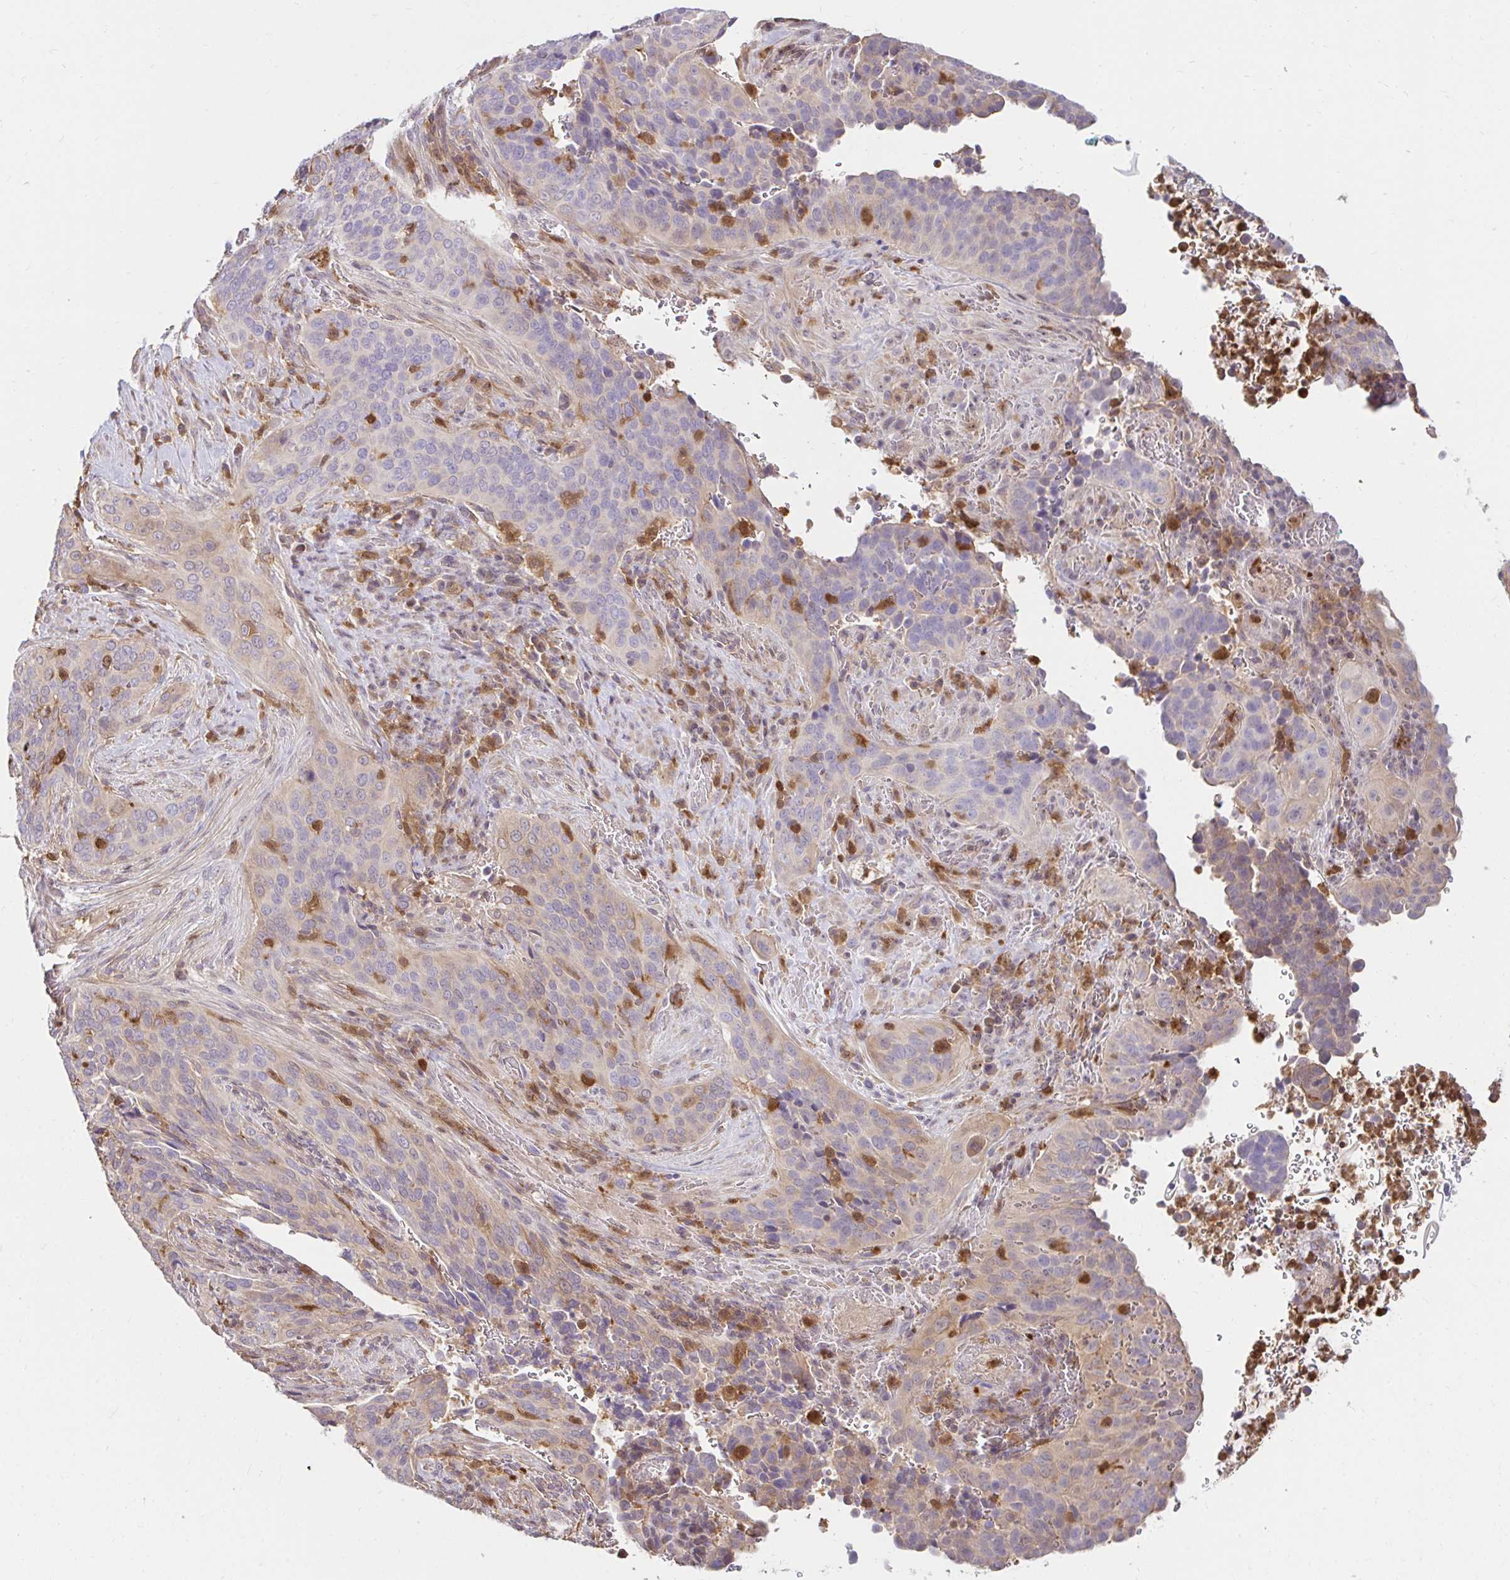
{"staining": {"intensity": "weak", "quantity": "<25%", "location": "cytoplasmic/membranous"}, "tissue": "cervical cancer", "cell_type": "Tumor cells", "image_type": "cancer", "snomed": [{"axis": "morphology", "description": "Squamous cell carcinoma, NOS"}, {"axis": "topography", "description": "Cervix"}], "caption": "There is no significant staining in tumor cells of cervical squamous cell carcinoma. (Brightfield microscopy of DAB immunohistochemistry (IHC) at high magnification).", "gene": "PYCARD", "patient": {"sex": "female", "age": 38}}